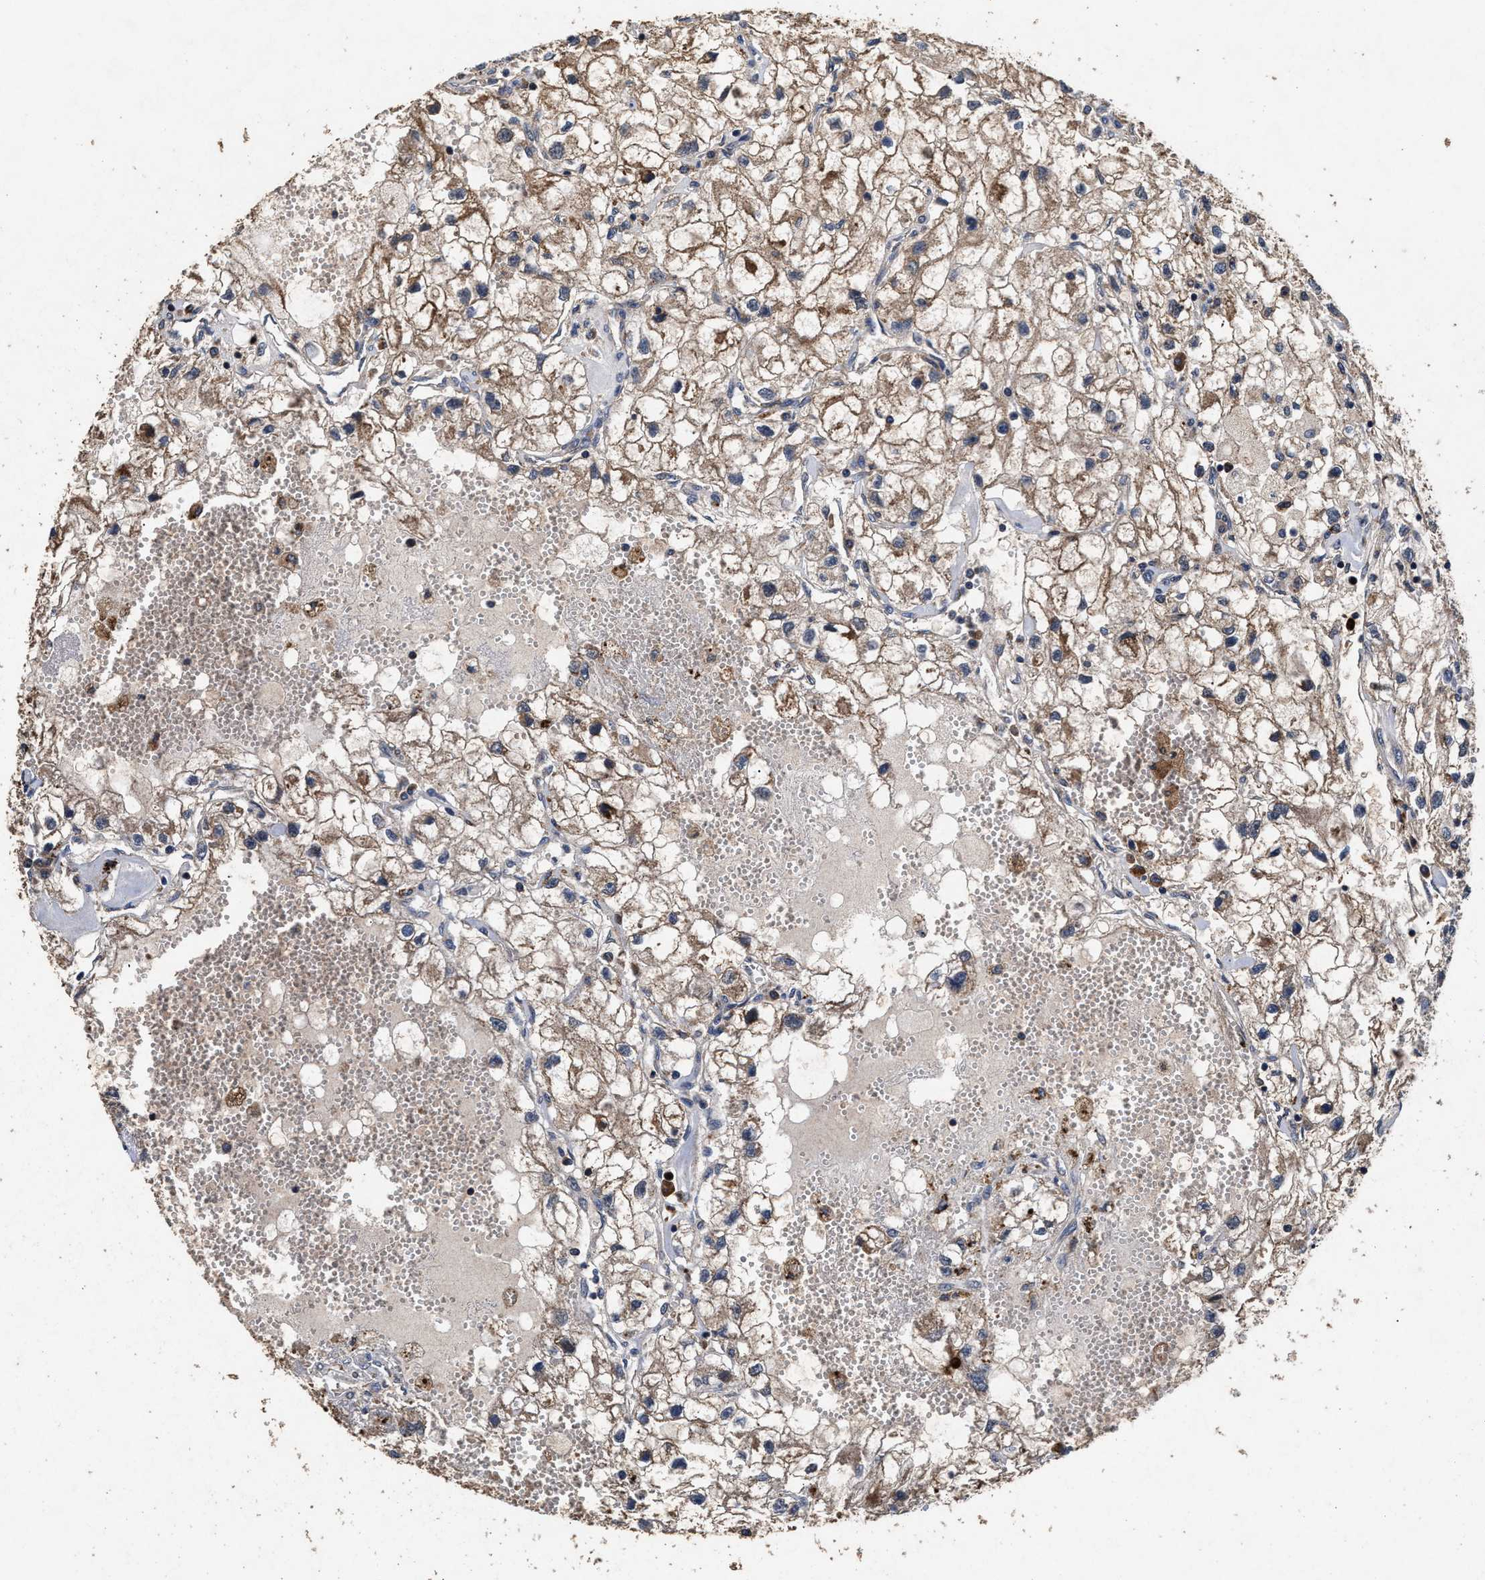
{"staining": {"intensity": "weak", "quantity": ">75%", "location": "cytoplasmic/membranous"}, "tissue": "renal cancer", "cell_type": "Tumor cells", "image_type": "cancer", "snomed": [{"axis": "morphology", "description": "Adenocarcinoma, NOS"}, {"axis": "topography", "description": "Kidney"}], "caption": "Immunohistochemistry micrograph of renal cancer stained for a protein (brown), which displays low levels of weak cytoplasmic/membranous positivity in about >75% of tumor cells.", "gene": "NFKB2", "patient": {"sex": "female", "age": 70}}